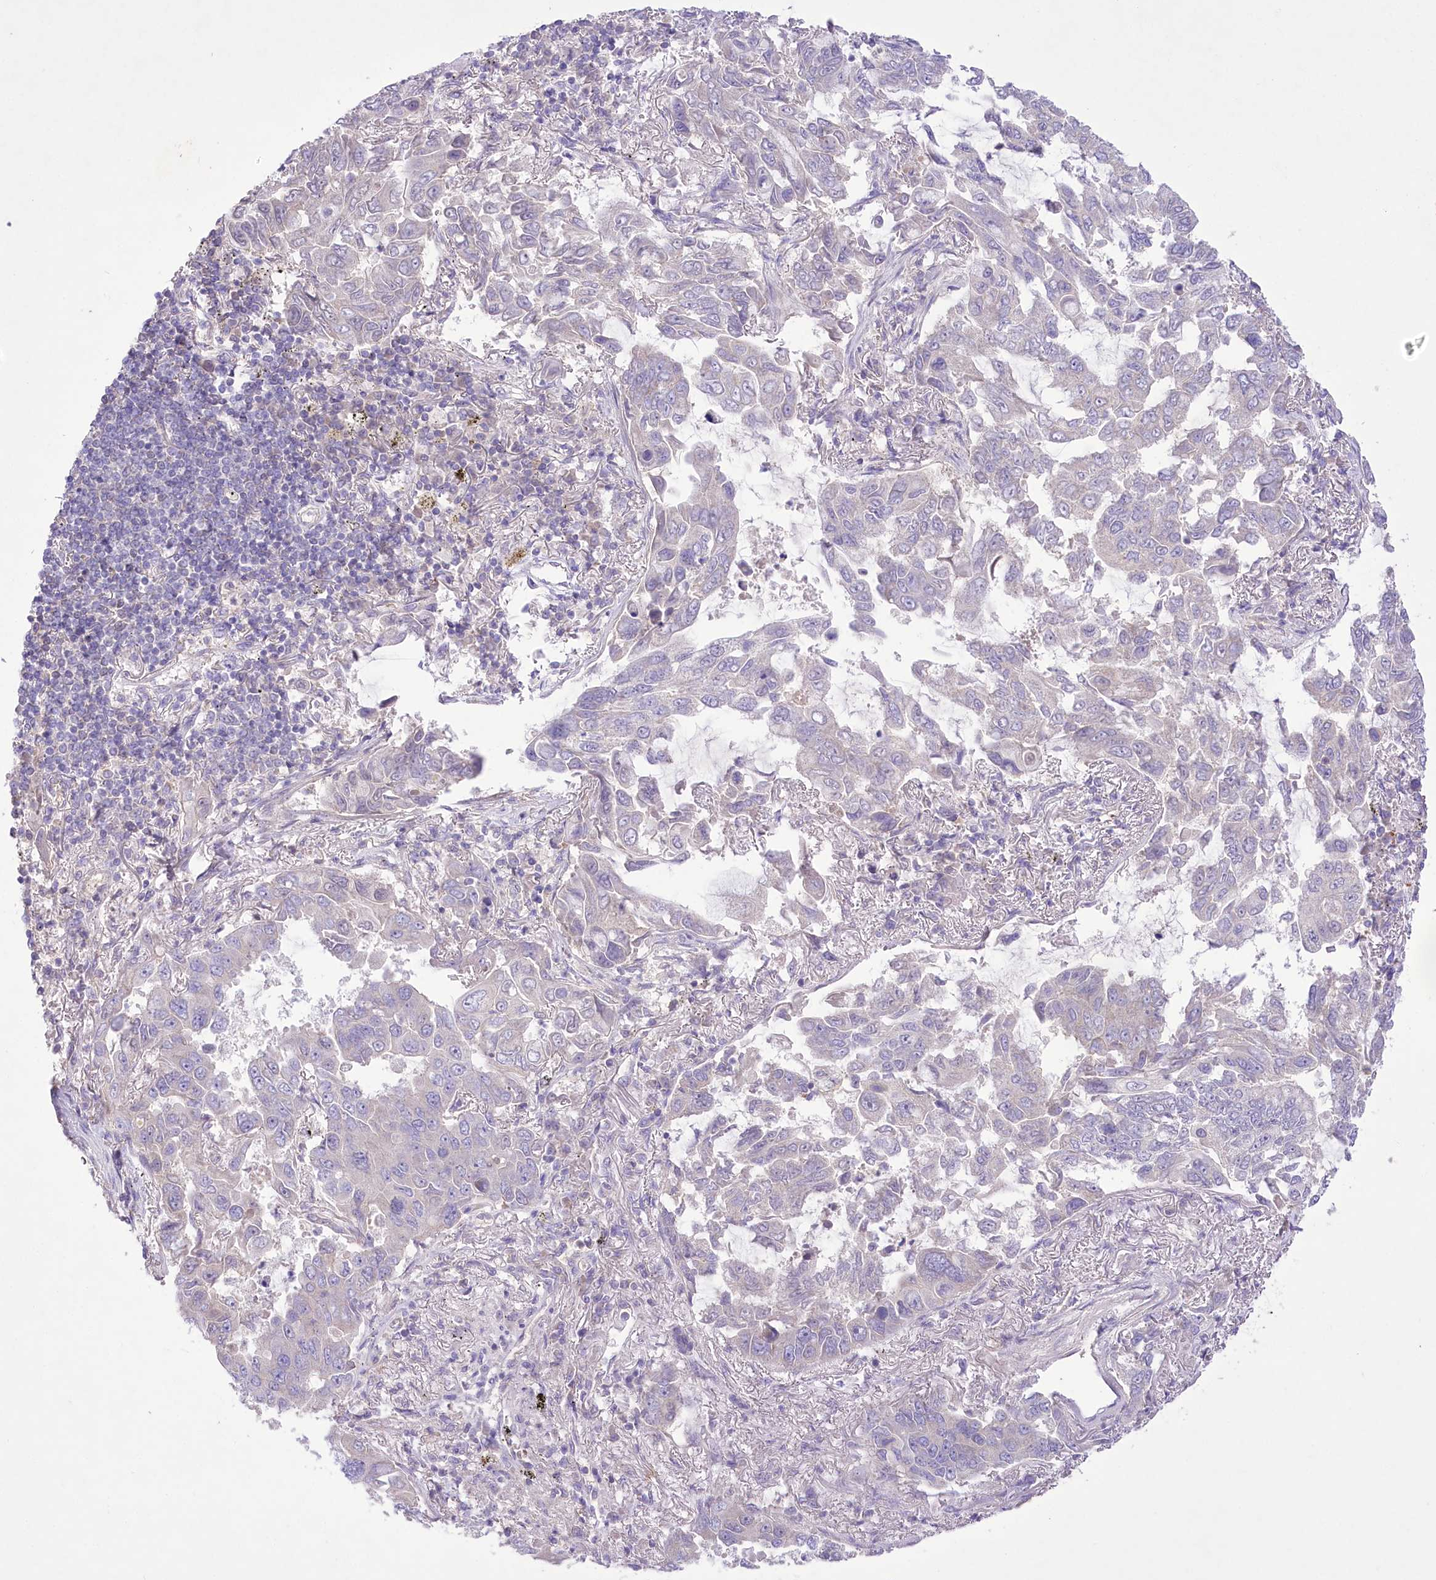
{"staining": {"intensity": "negative", "quantity": "none", "location": "none"}, "tissue": "lung cancer", "cell_type": "Tumor cells", "image_type": "cancer", "snomed": [{"axis": "morphology", "description": "Adenocarcinoma, NOS"}, {"axis": "topography", "description": "Lung"}], "caption": "The histopathology image demonstrates no significant staining in tumor cells of lung adenocarcinoma. (Immunohistochemistry (ihc), brightfield microscopy, high magnification).", "gene": "PRSS53", "patient": {"sex": "male", "age": 64}}